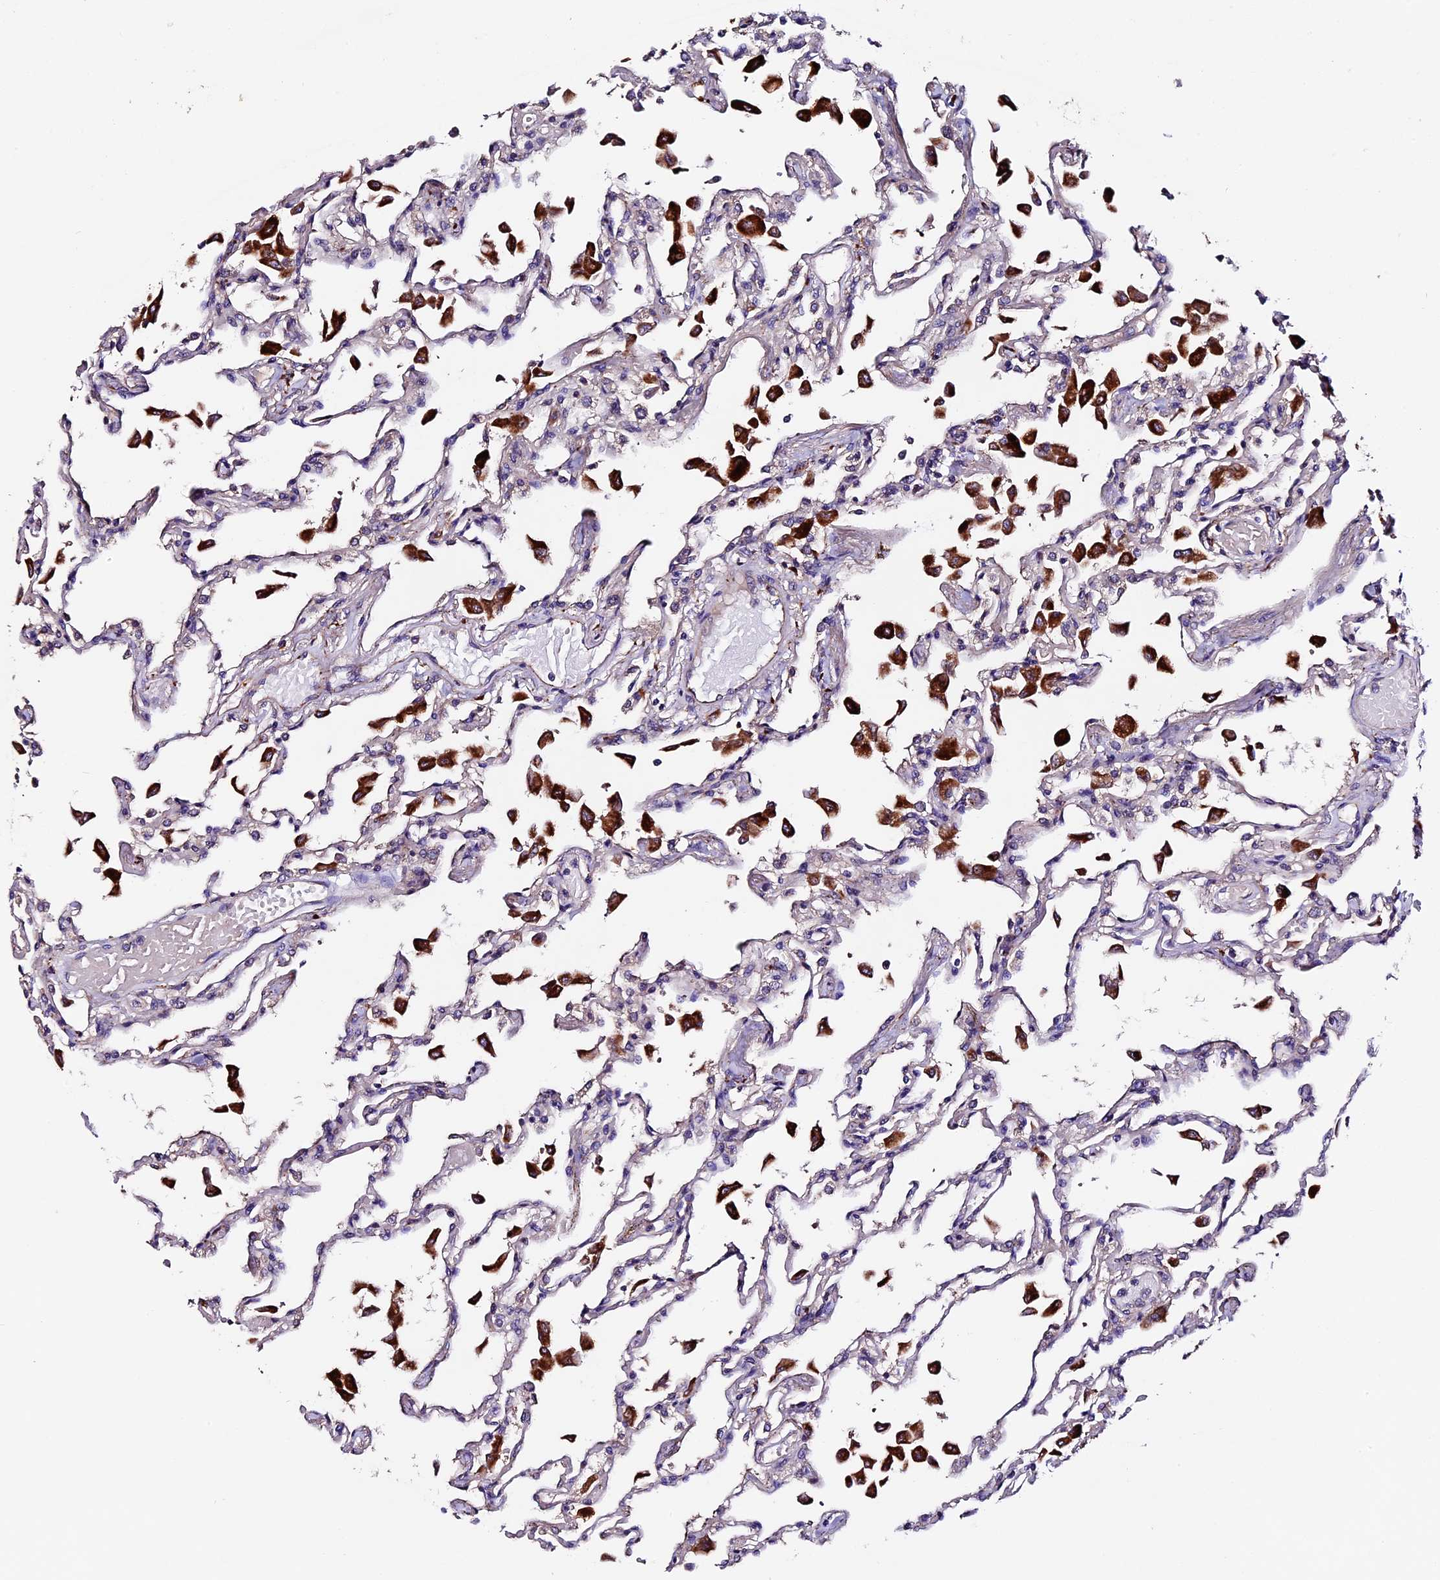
{"staining": {"intensity": "weak", "quantity": "<25%", "location": "cytoplasmic/membranous"}, "tissue": "lung", "cell_type": "Alveolar cells", "image_type": "normal", "snomed": [{"axis": "morphology", "description": "Normal tissue, NOS"}, {"axis": "topography", "description": "Bronchus"}, {"axis": "topography", "description": "Lung"}], "caption": "The immunohistochemistry (IHC) image has no significant positivity in alveolar cells of lung. The staining is performed using DAB (3,3'-diaminobenzidine) brown chromogen with nuclei counter-stained in using hematoxylin.", "gene": "CLN5", "patient": {"sex": "female", "age": 49}}